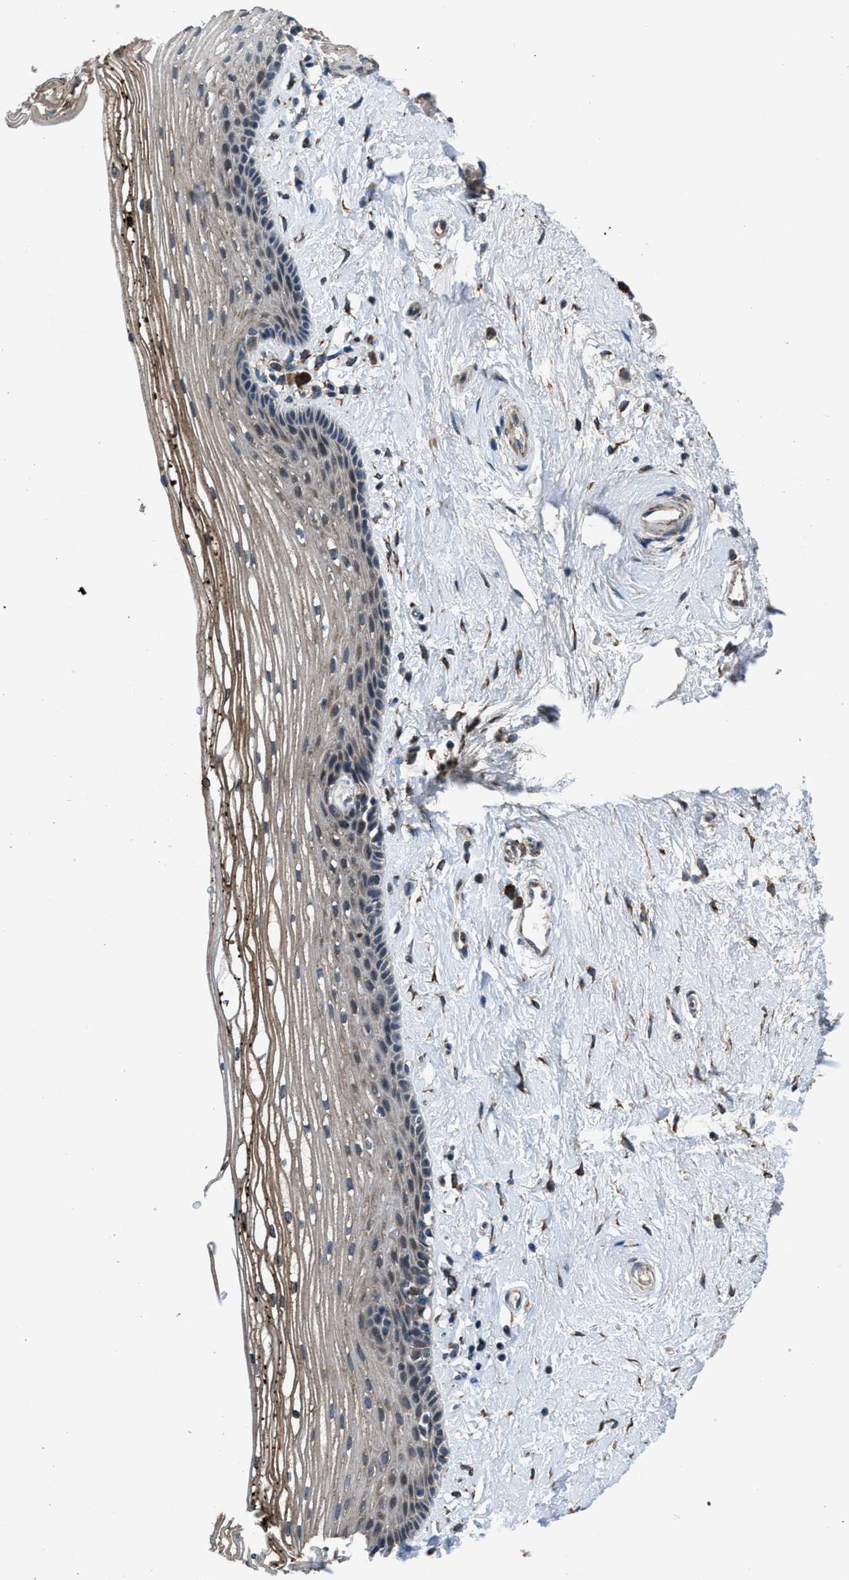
{"staining": {"intensity": "weak", "quantity": "25%-75%", "location": "cytoplasmic/membranous"}, "tissue": "vagina", "cell_type": "Squamous epithelial cells", "image_type": "normal", "snomed": [{"axis": "morphology", "description": "Normal tissue, NOS"}, {"axis": "topography", "description": "Vagina"}], "caption": "Brown immunohistochemical staining in unremarkable human vagina reveals weak cytoplasmic/membranous staining in about 25%-75% of squamous epithelial cells.", "gene": "PDP1", "patient": {"sex": "female", "age": 46}}